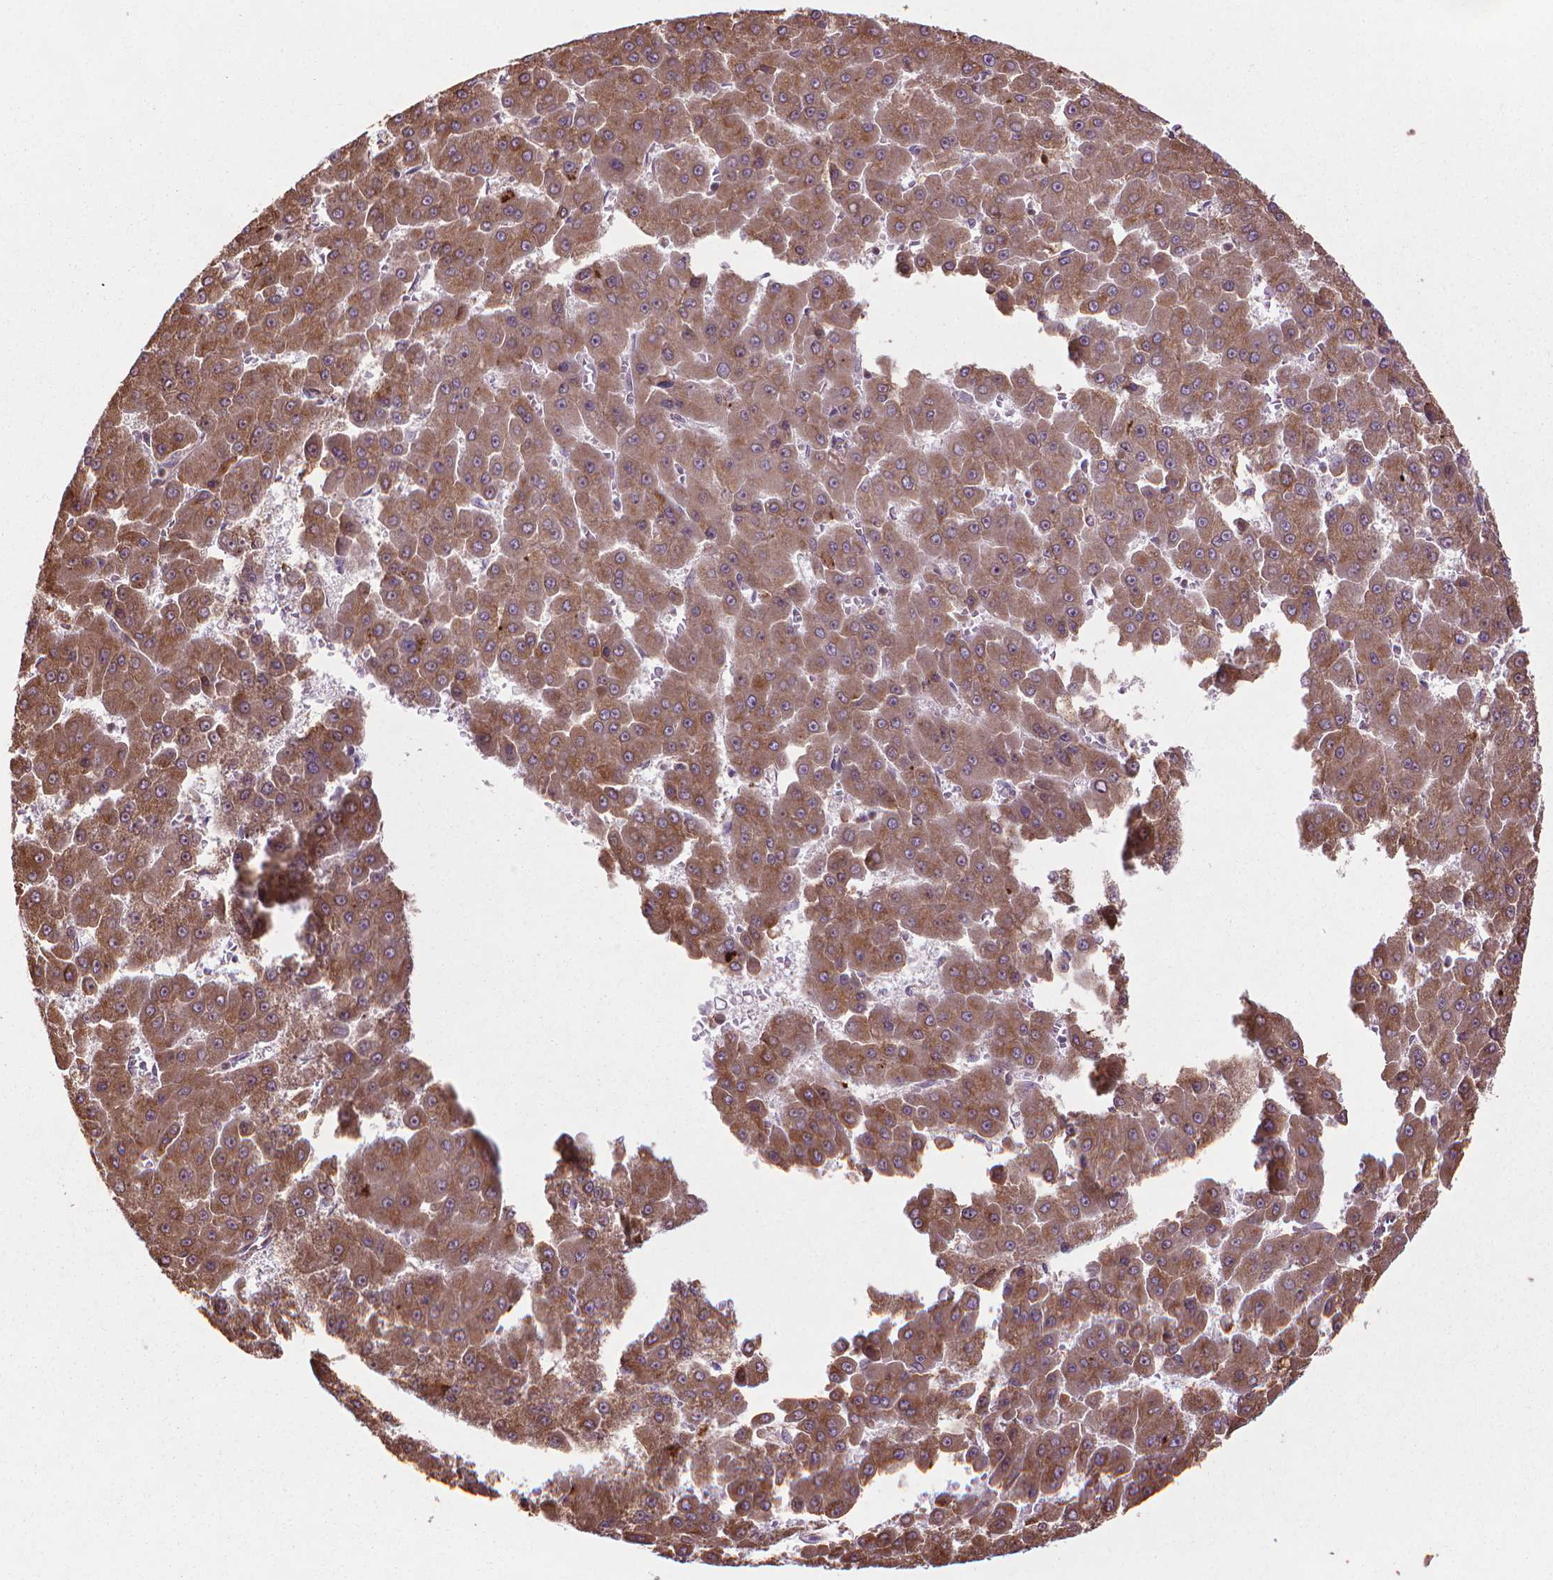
{"staining": {"intensity": "moderate", "quantity": ">75%", "location": "cytoplasmic/membranous"}, "tissue": "liver cancer", "cell_type": "Tumor cells", "image_type": "cancer", "snomed": [{"axis": "morphology", "description": "Carcinoma, Hepatocellular, NOS"}, {"axis": "topography", "description": "Liver"}], "caption": "An image showing moderate cytoplasmic/membranous positivity in approximately >75% of tumor cells in liver cancer (hepatocellular carcinoma), as visualized by brown immunohistochemical staining.", "gene": "GAS1", "patient": {"sex": "male", "age": 78}}